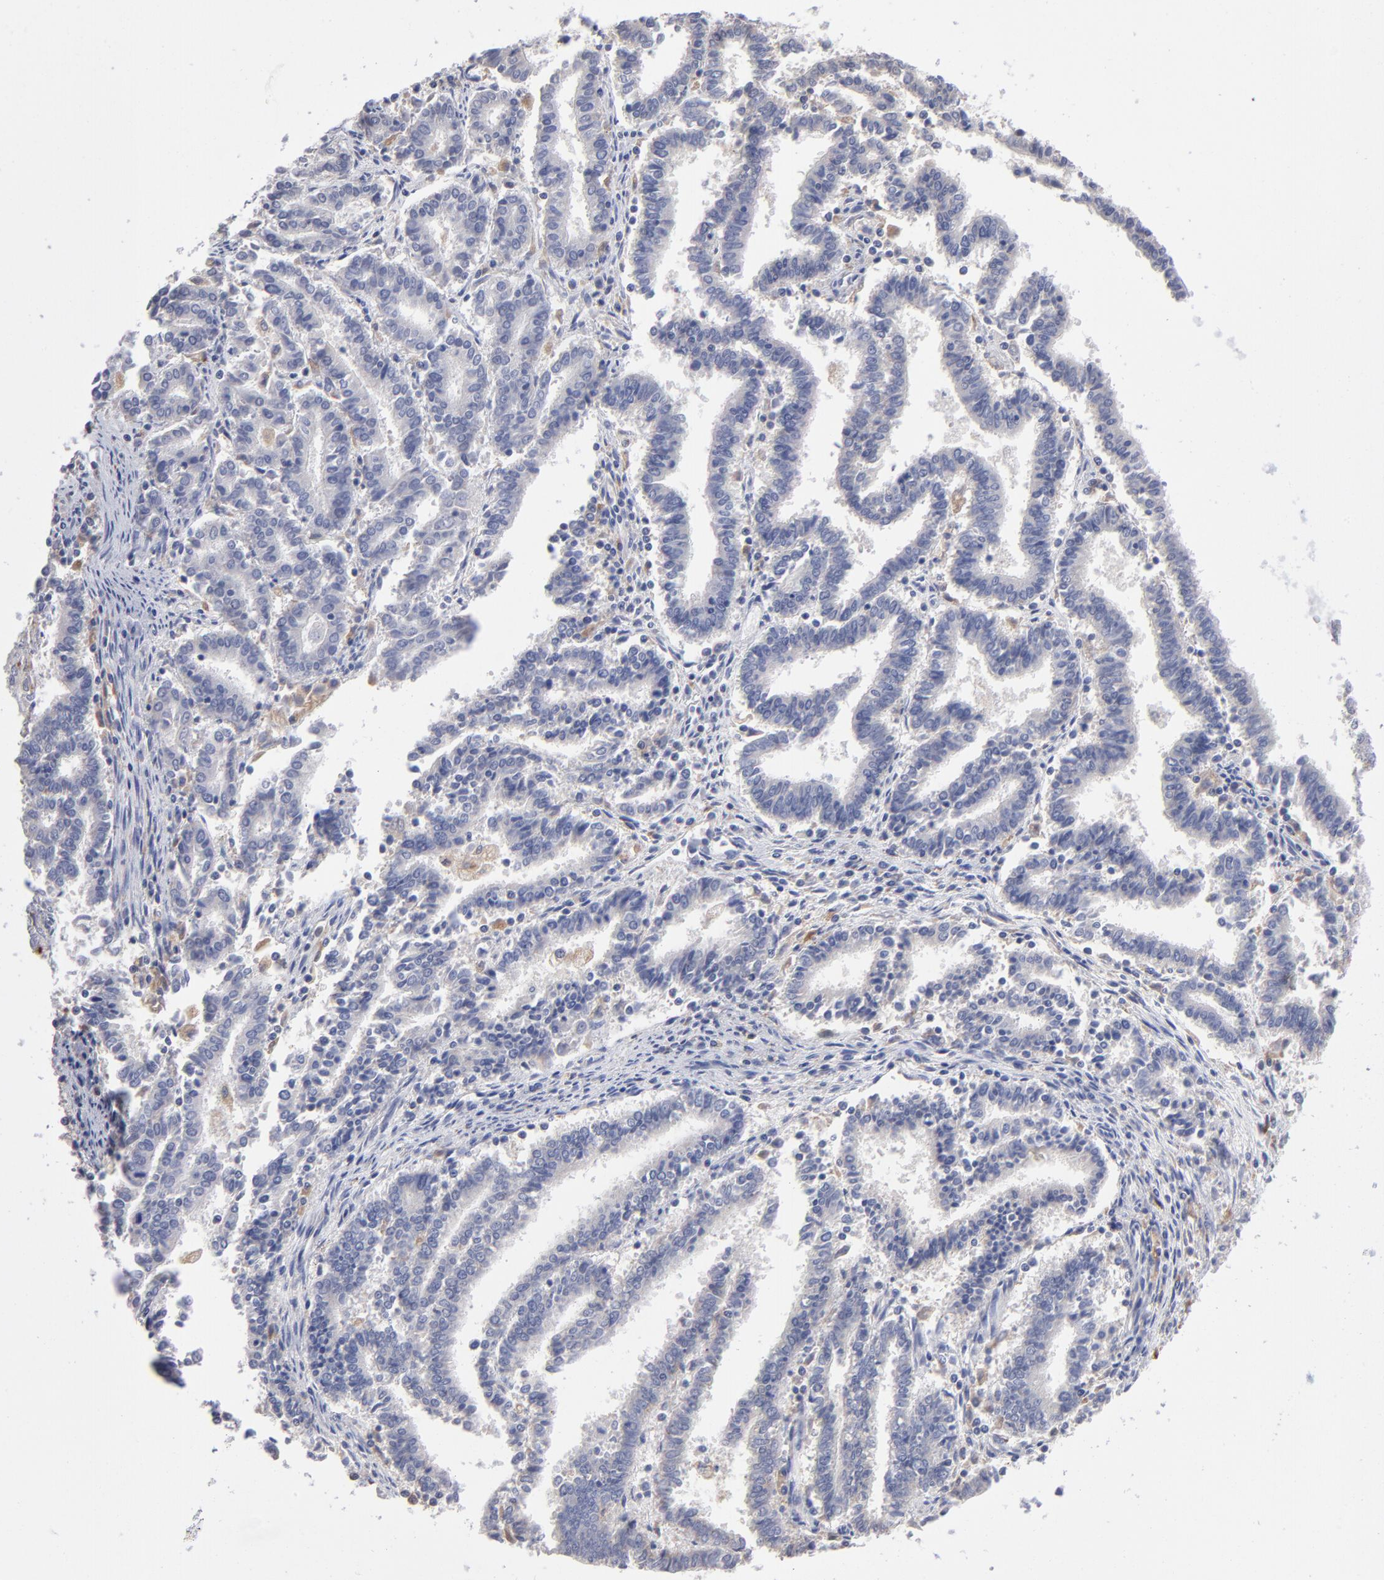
{"staining": {"intensity": "weak", "quantity": "25%-75%", "location": "cytoplasmic/membranous"}, "tissue": "endometrial cancer", "cell_type": "Tumor cells", "image_type": "cancer", "snomed": [{"axis": "morphology", "description": "Adenocarcinoma, NOS"}, {"axis": "topography", "description": "Uterus"}], "caption": "This micrograph demonstrates immunohistochemistry staining of human adenocarcinoma (endometrial), with low weak cytoplasmic/membranous staining in approximately 25%-75% of tumor cells.", "gene": "RRAGB", "patient": {"sex": "female", "age": 83}}